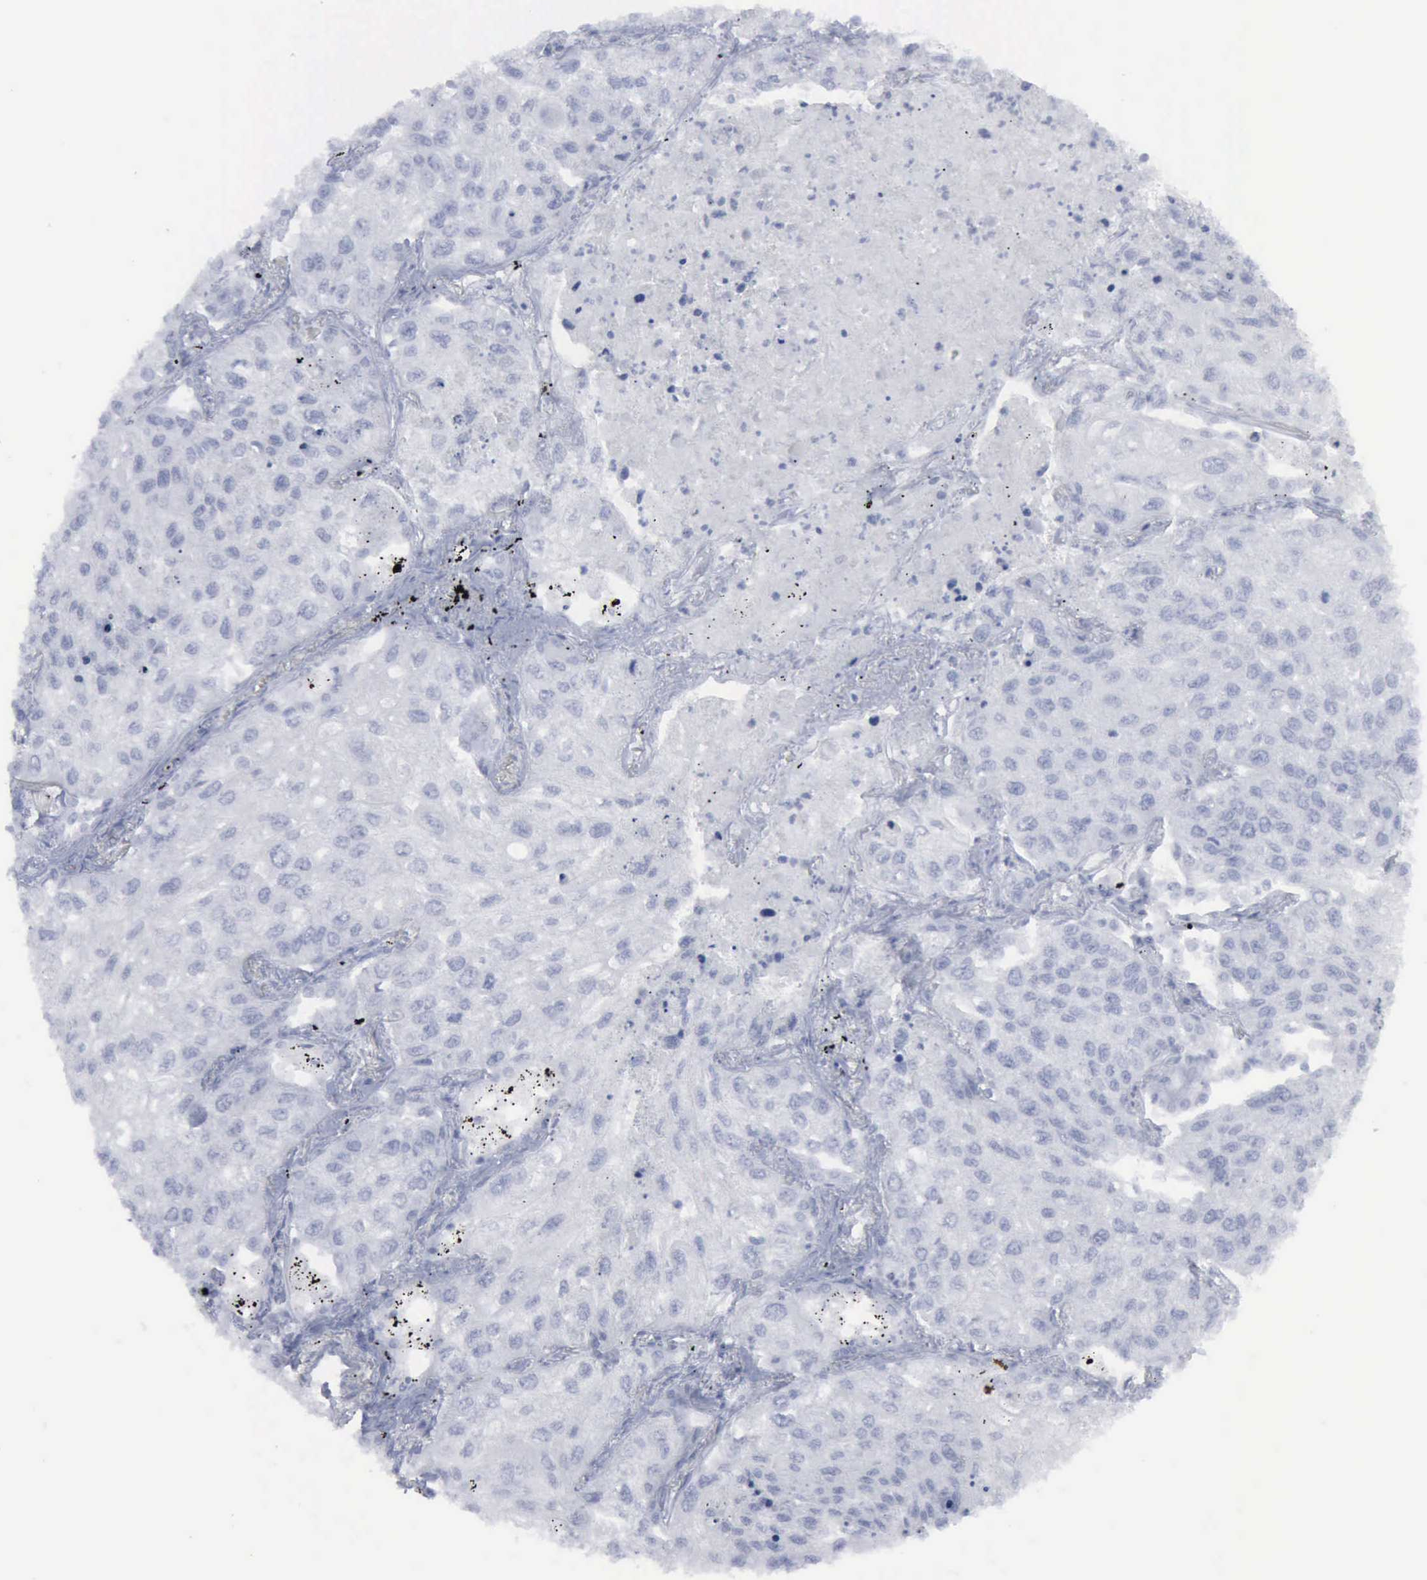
{"staining": {"intensity": "negative", "quantity": "none", "location": "none"}, "tissue": "lung cancer", "cell_type": "Tumor cells", "image_type": "cancer", "snomed": [{"axis": "morphology", "description": "Squamous cell carcinoma, NOS"}, {"axis": "topography", "description": "Lung"}], "caption": "An immunohistochemistry histopathology image of lung squamous cell carcinoma is shown. There is no staining in tumor cells of lung squamous cell carcinoma.", "gene": "VCAM1", "patient": {"sex": "male", "age": 75}}